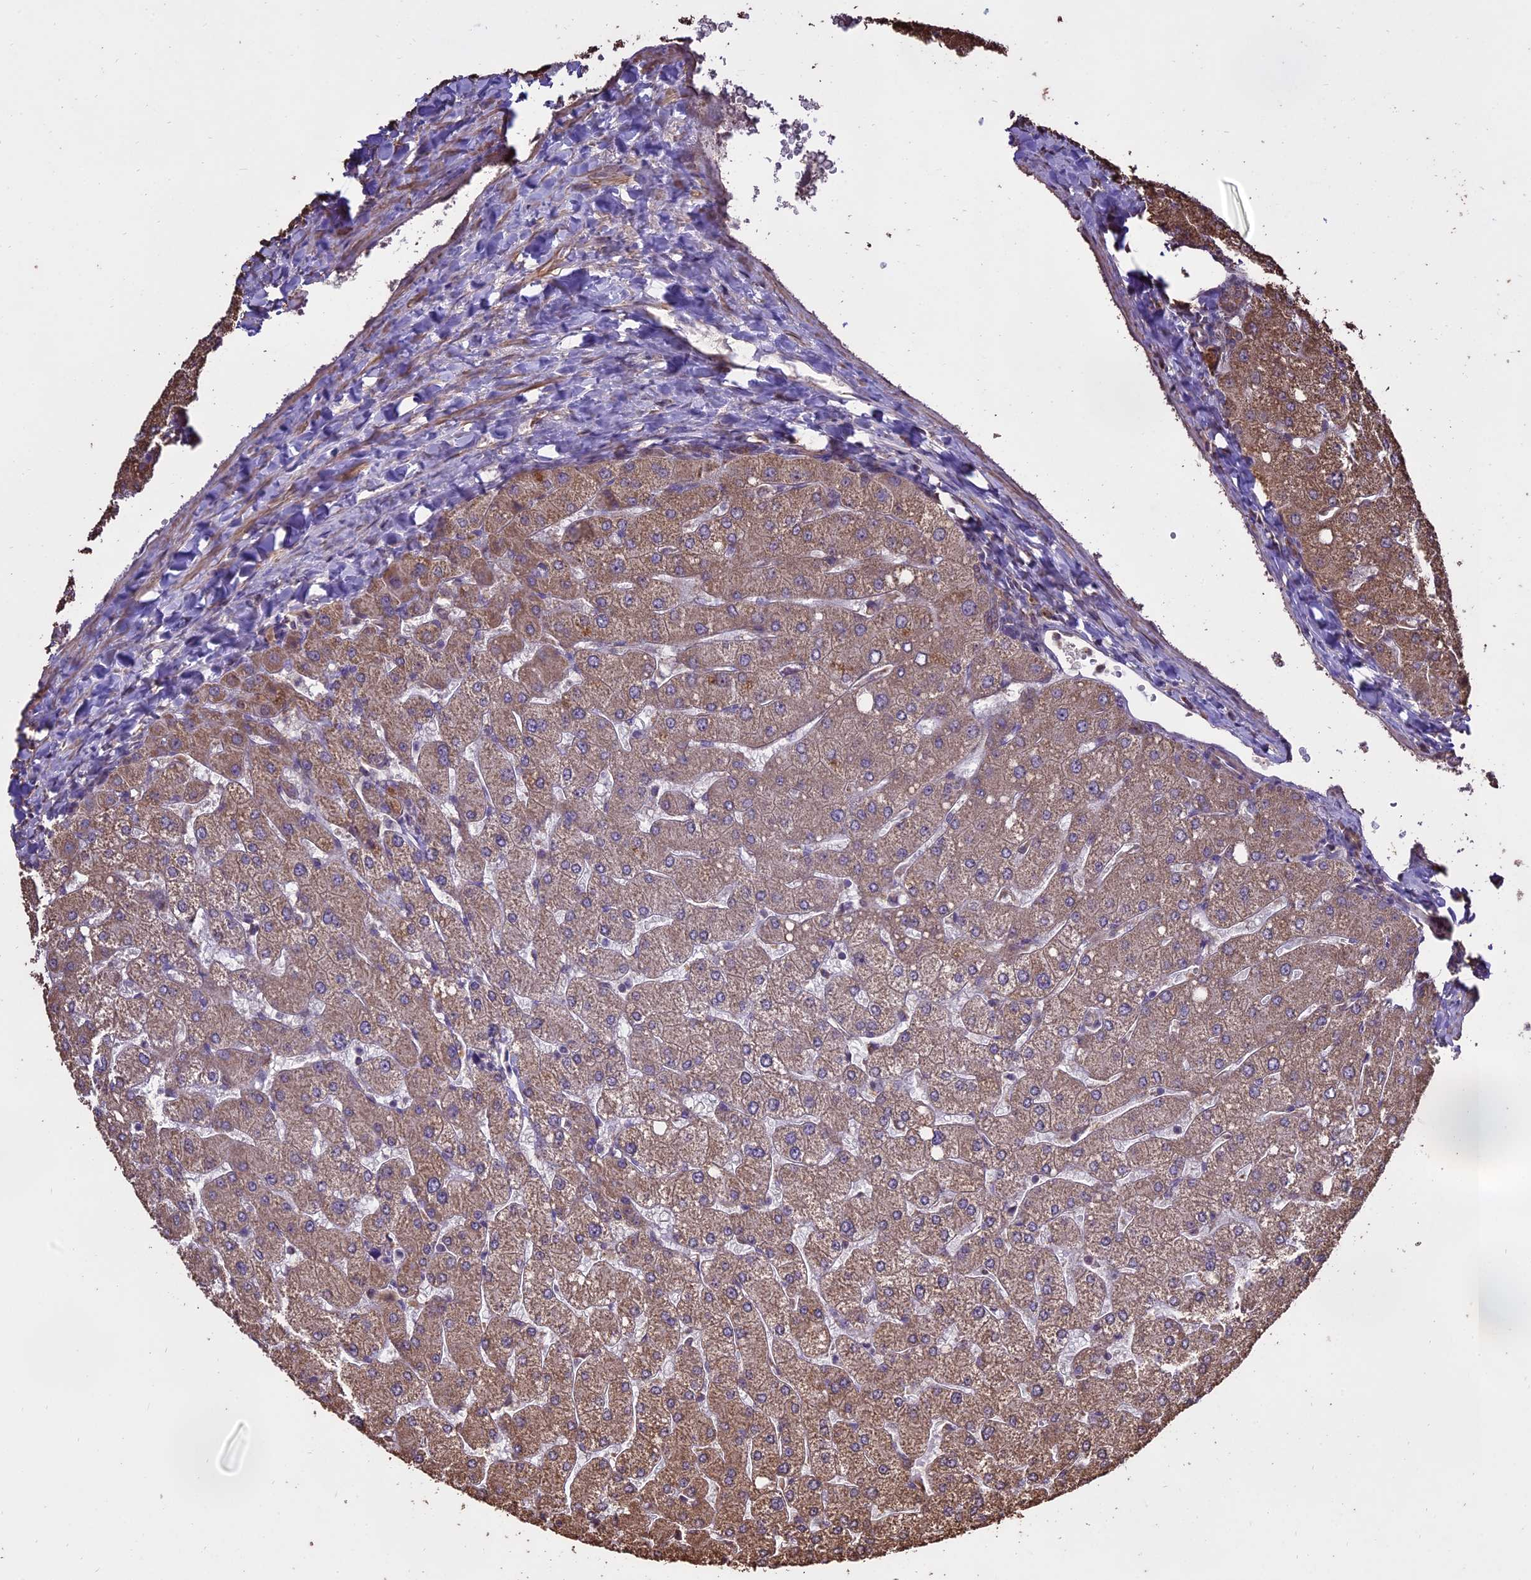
{"staining": {"intensity": "weak", "quantity": ">75%", "location": "cytoplasmic/membranous"}, "tissue": "liver", "cell_type": "Cholangiocytes", "image_type": "normal", "snomed": [{"axis": "morphology", "description": "Normal tissue, NOS"}, {"axis": "topography", "description": "Liver"}], "caption": "Weak cytoplasmic/membranous positivity is appreciated in approximately >75% of cholangiocytes in normal liver. Using DAB (brown) and hematoxylin (blue) stains, captured at high magnification using brightfield microscopy.", "gene": "PGPEP1L", "patient": {"sex": "male", "age": 55}}